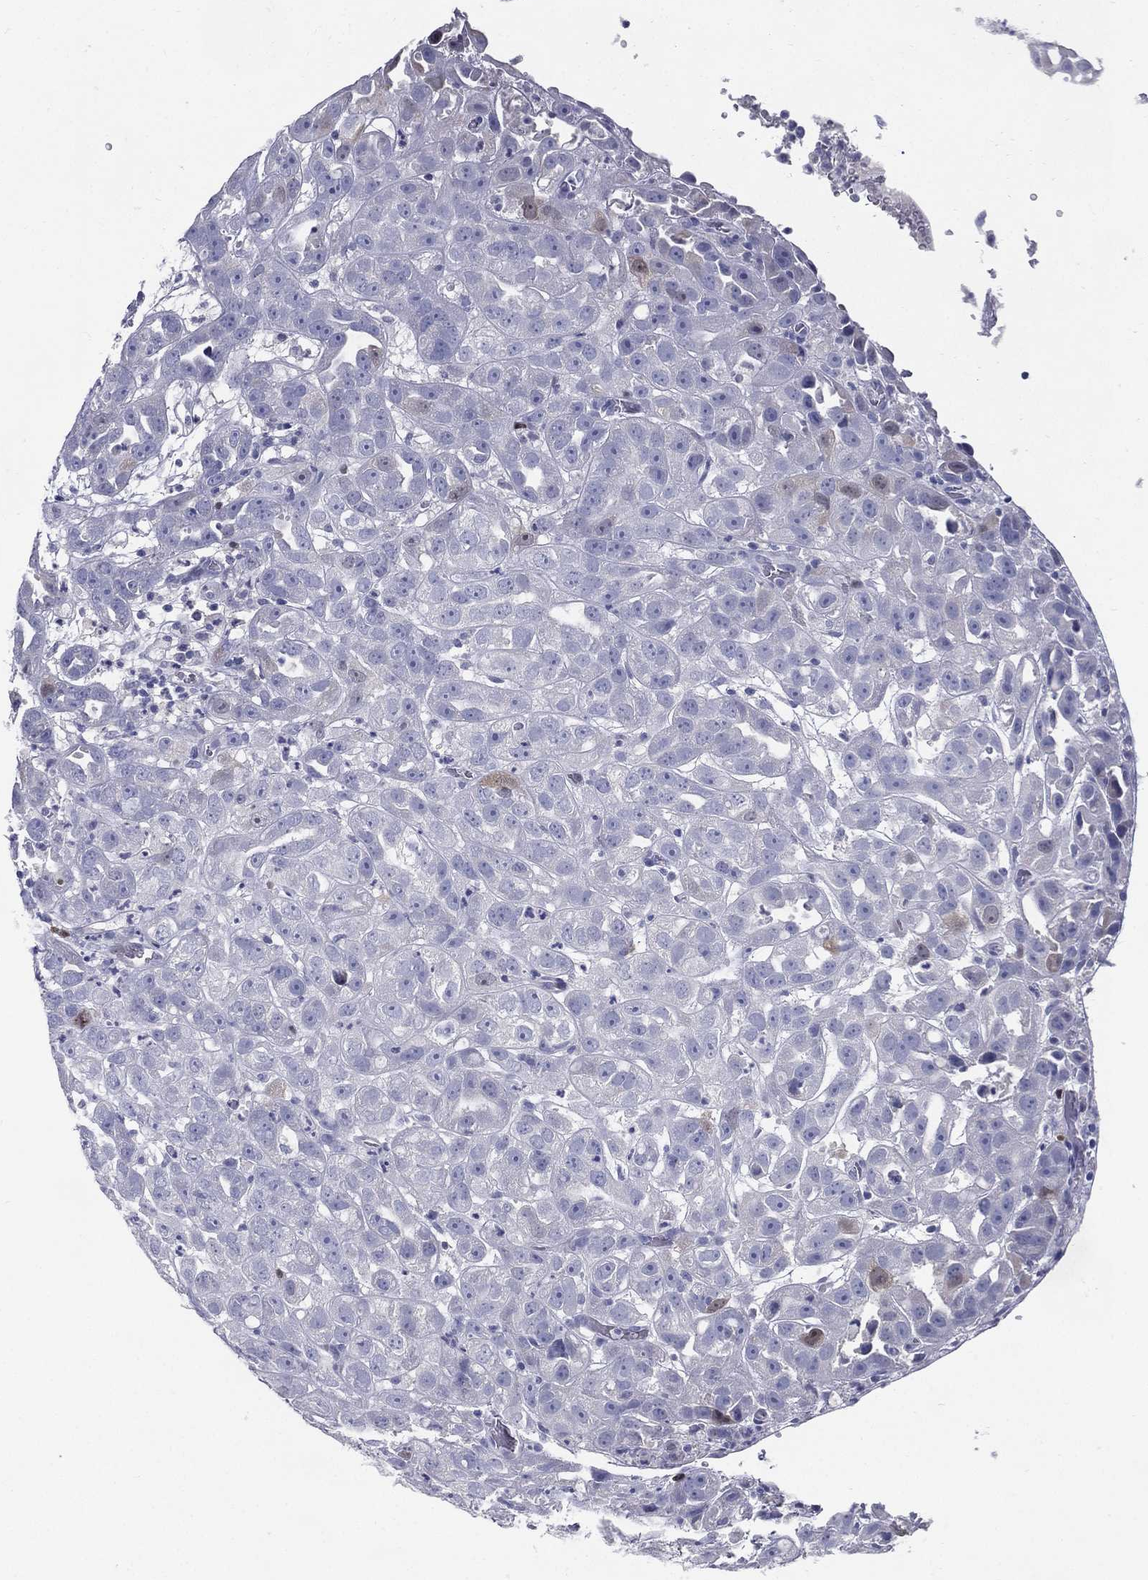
{"staining": {"intensity": "negative", "quantity": "none", "location": "none"}, "tissue": "urothelial cancer", "cell_type": "Tumor cells", "image_type": "cancer", "snomed": [{"axis": "morphology", "description": "Urothelial carcinoma, High grade"}, {"axis": "topography", "description": "Urinary bladder"}], "caption": "DAB (3,3'-diaminobenzidine) immunohistochemical staining of urothelial carcinoma (high-grade) shows no significant expression in tumor cells. (DAB (3,3'-diaminobenzidine) immunohistochemistry (IHC) visualized using brightfield microscopy, high magnification).", "gene": "KIF2C", "patient": {"sex": "female", "age": 41}}